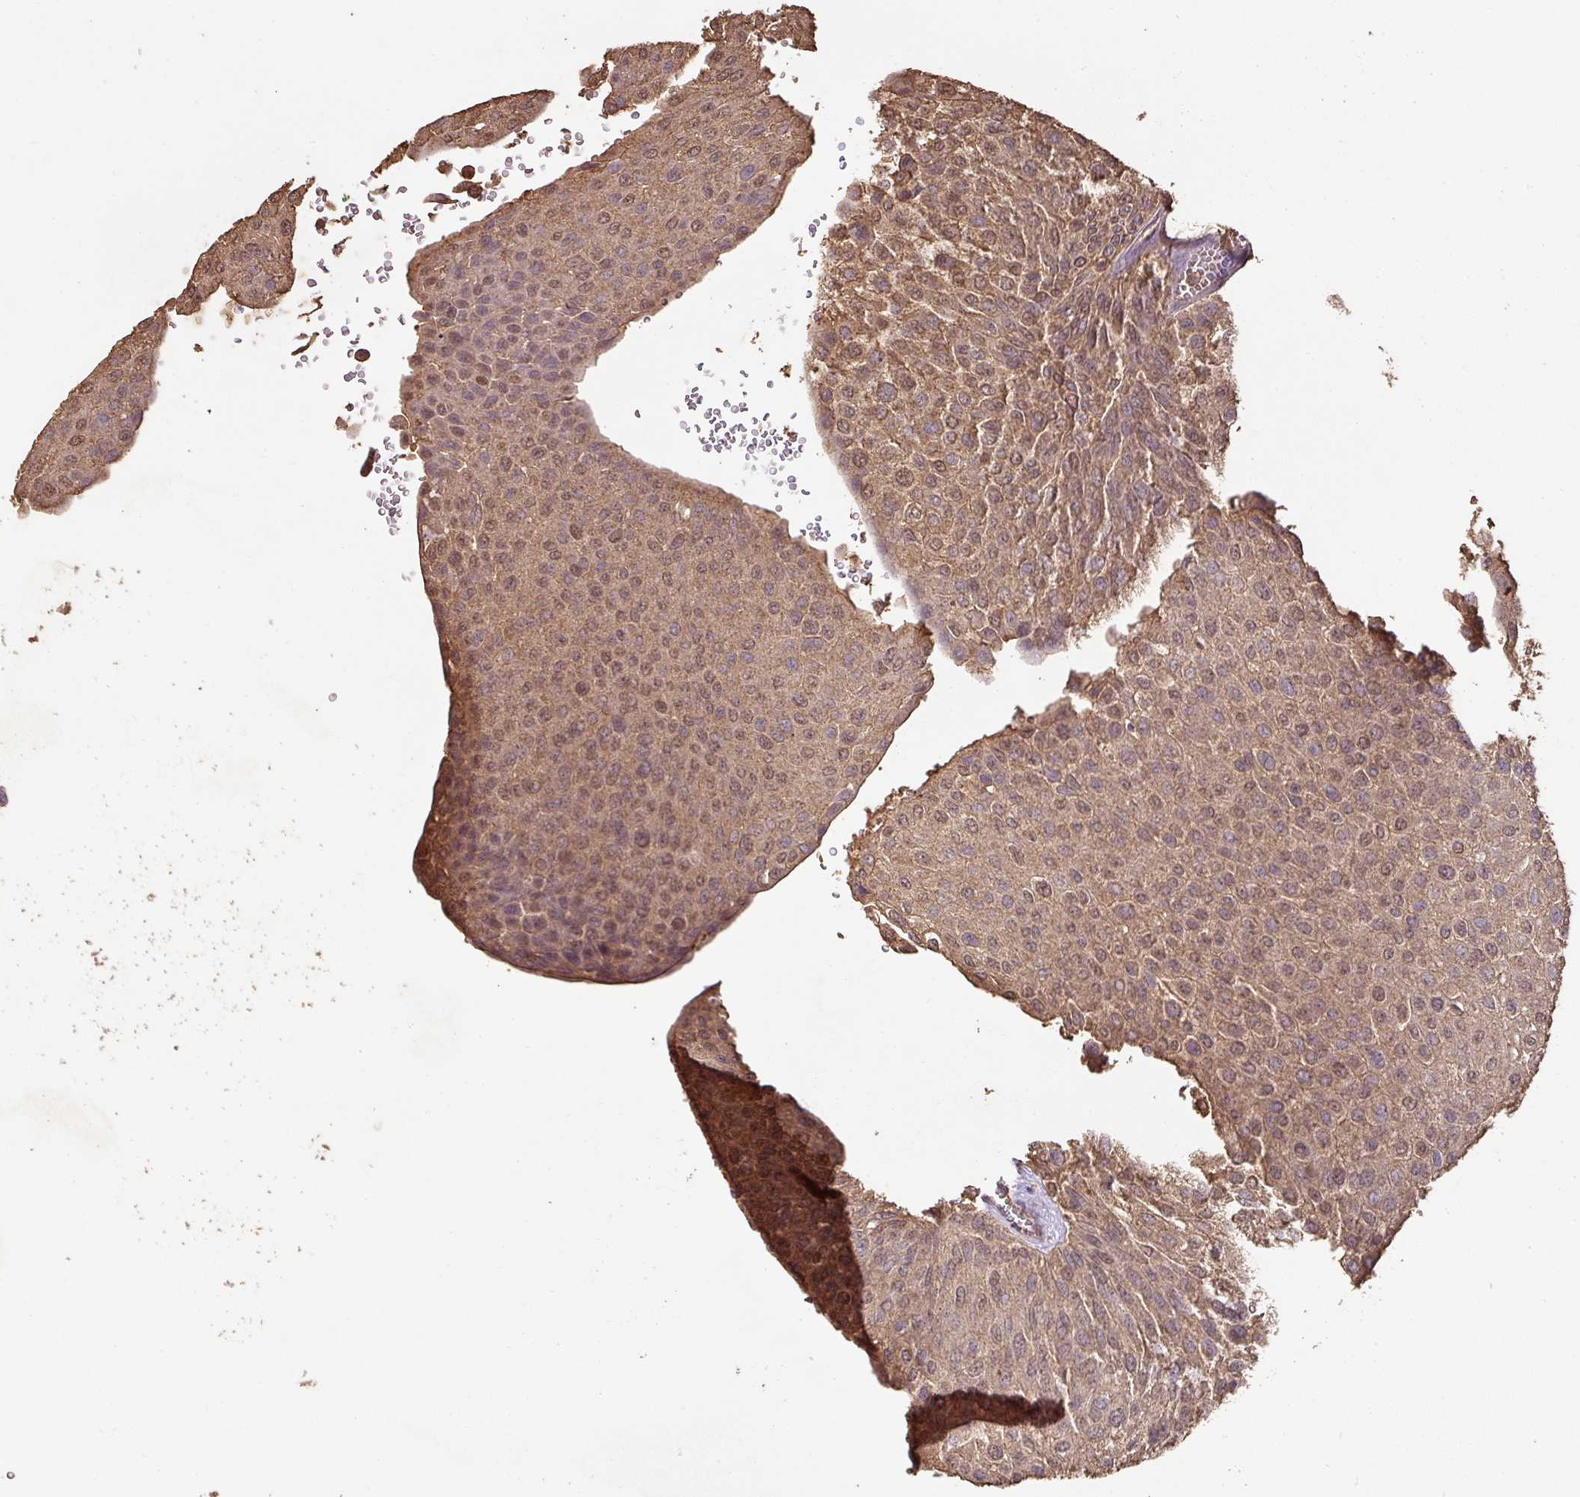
{"staining": {"intensity": "moderate", "quantity": ">75%", "location": "cytoplasmic/membranous,nuclear"}, "tissue": "urothelial cancer", "cell_type": "Tumor cells", "image_type": "cancer", "snomed": [{"axis": "morphology", "description": "Urothelial carcinoma, NOS"}, {"axis": "topography", "description": "Urinary bladder"}], "caption": "An immunohistochemistry (IHC) micrograph of tumor tissue is shown. Protein staining in brown highlights moderate cytoplasmic/membranous and nuclear positivity in urothelial cancer within tumor cells. The protein is shown in brown color, while the nuclei are stained blue.", "gene": "ATAT1", "patient": {"sex": "male", "age": 67}}